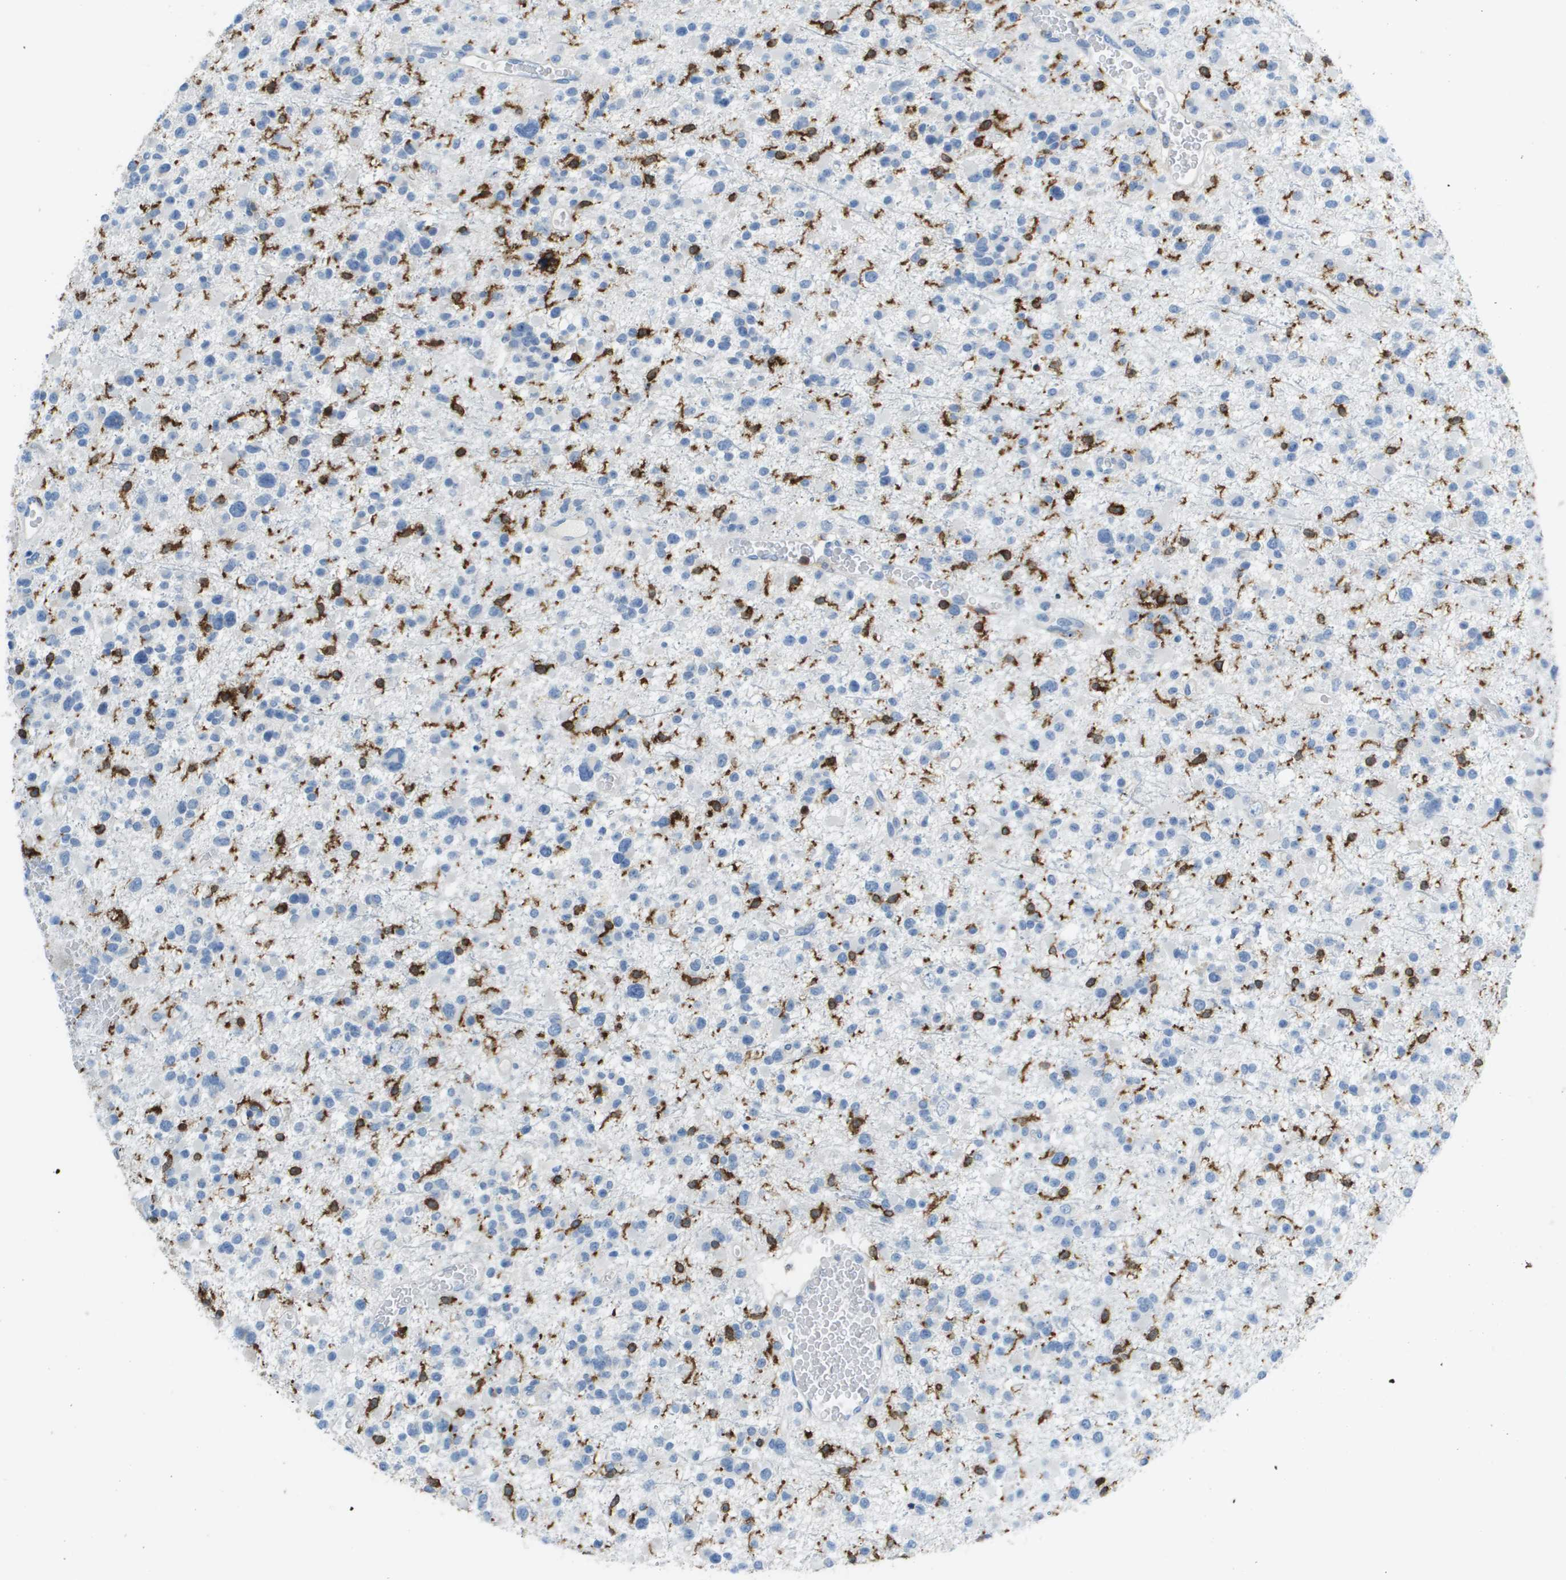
{"staining": {"intensity": "strong", "quantity": "<25%", "location": "cytoplasmic/membranous"}, "tissue": "glioma", "cell_type": "Tumor cells", "image_type": "cancer", "snomed": [{"axis": "morphology", "description": "Glioma, malignant, Low grade"}, {"axis": "topography", "description": "Brain"}], "caption": "Immunohistochemical staining of glioma displays medium levels of strong cytoplasmic/membranous protein staining in approximately <25% of tumor cells.", "gene": "APBB1IP", "patient": {"sex": "female", "age": 22}}